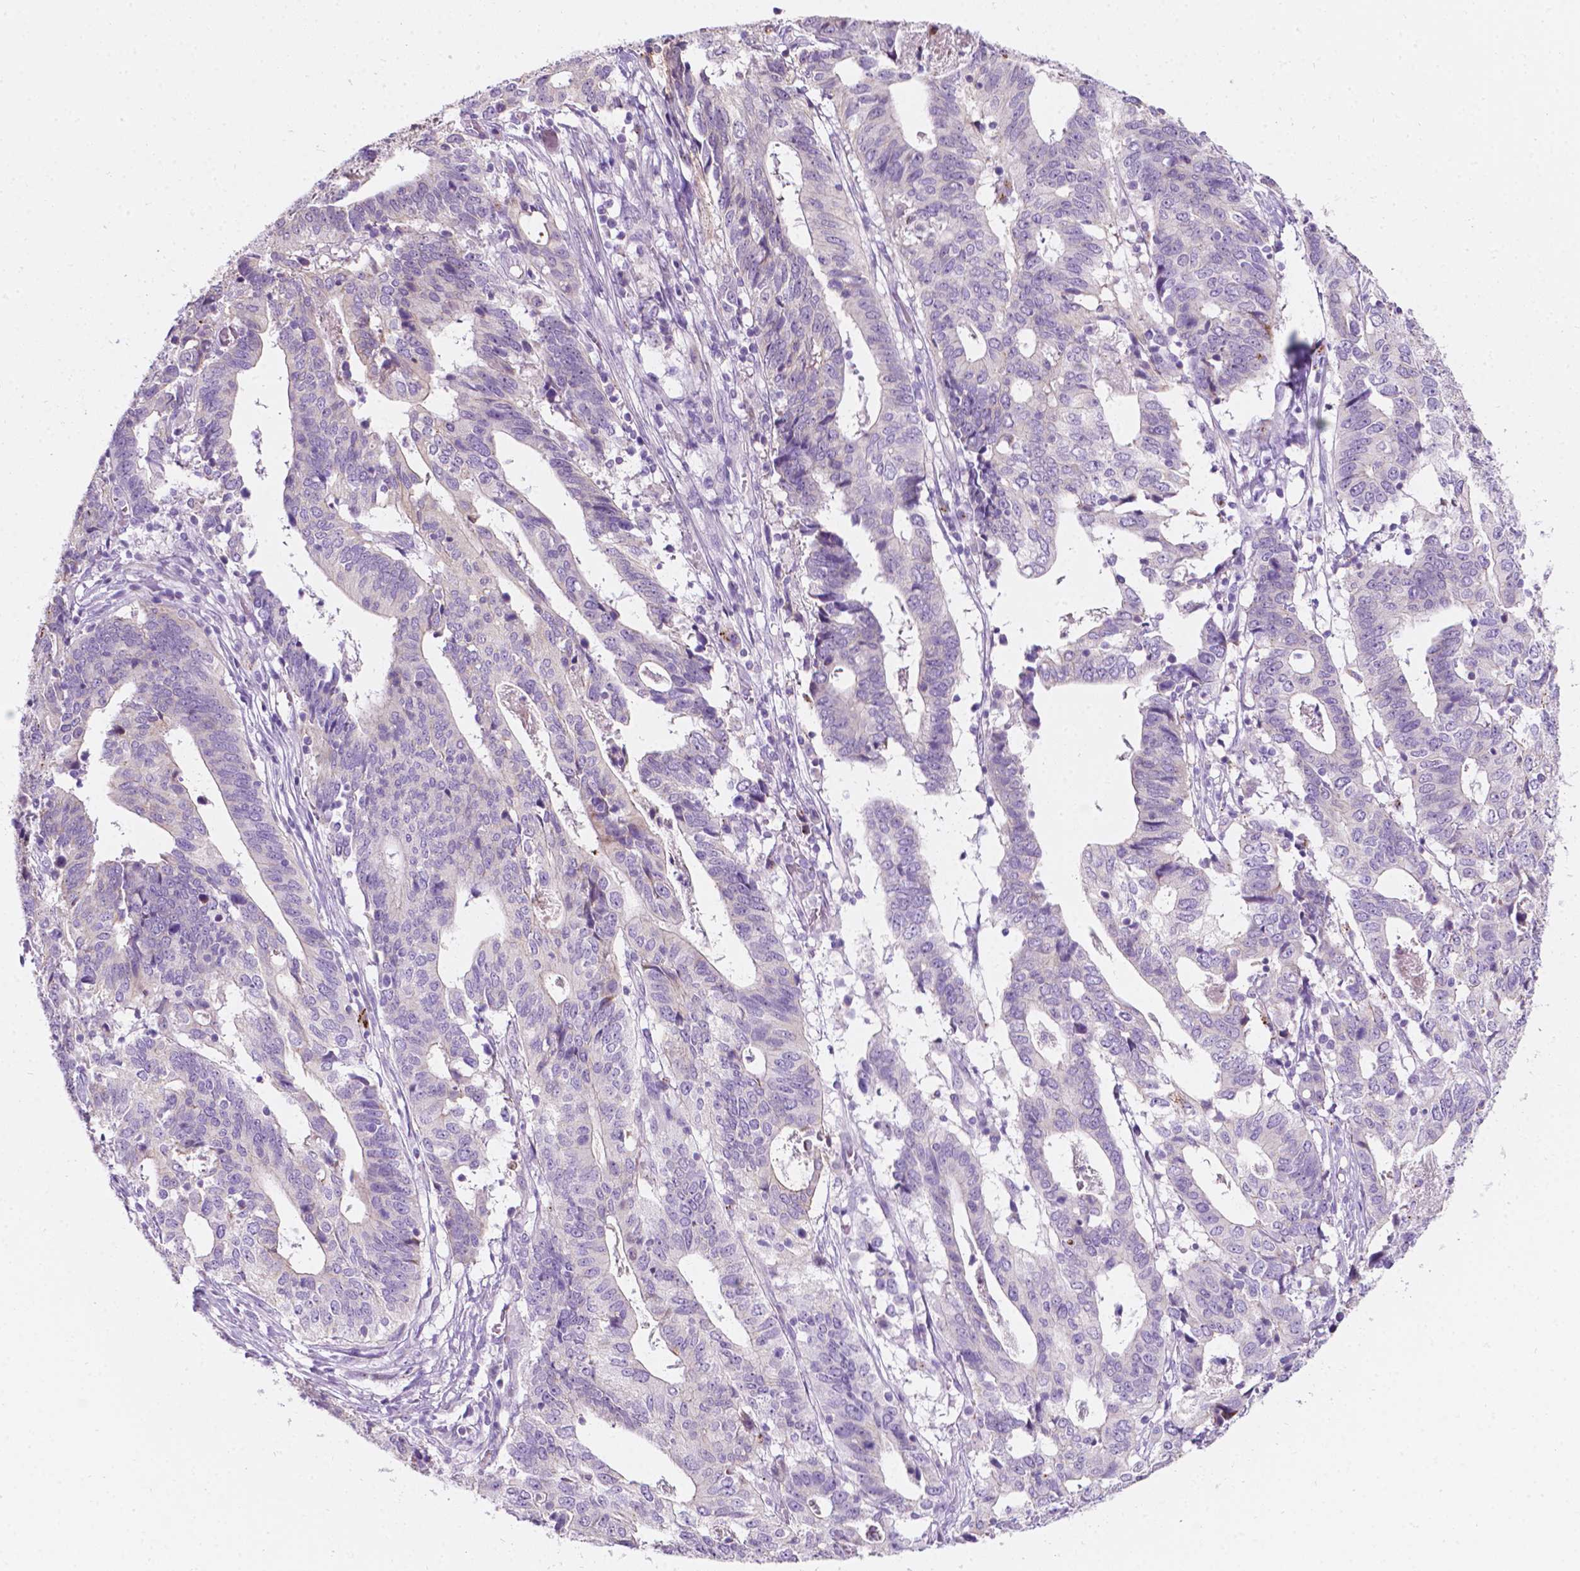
{"staining": {"intensity": "weak", "quantity": "<25%", "location": "cytoplasmic/membranous"}, "tissue": "stomach cancer", "cell_type": "Tumor cells", "image_type": "cancer", "snomed": [{"axis": "morphology", "description": "Adenocarcinoma, NOS"}, {"axis": "topography", "description": "Stomach, upper"}], "caption": "DAB immunohistochemical staining of stomach cancer (adenocarcinoma) reveals no significant staining in tumor cells. (Immunohistochemistry (ihc), brightfield microscopy, high magnification).", "gene": "NOS1AP", "patient": {"sex": "female", "age": 67}}